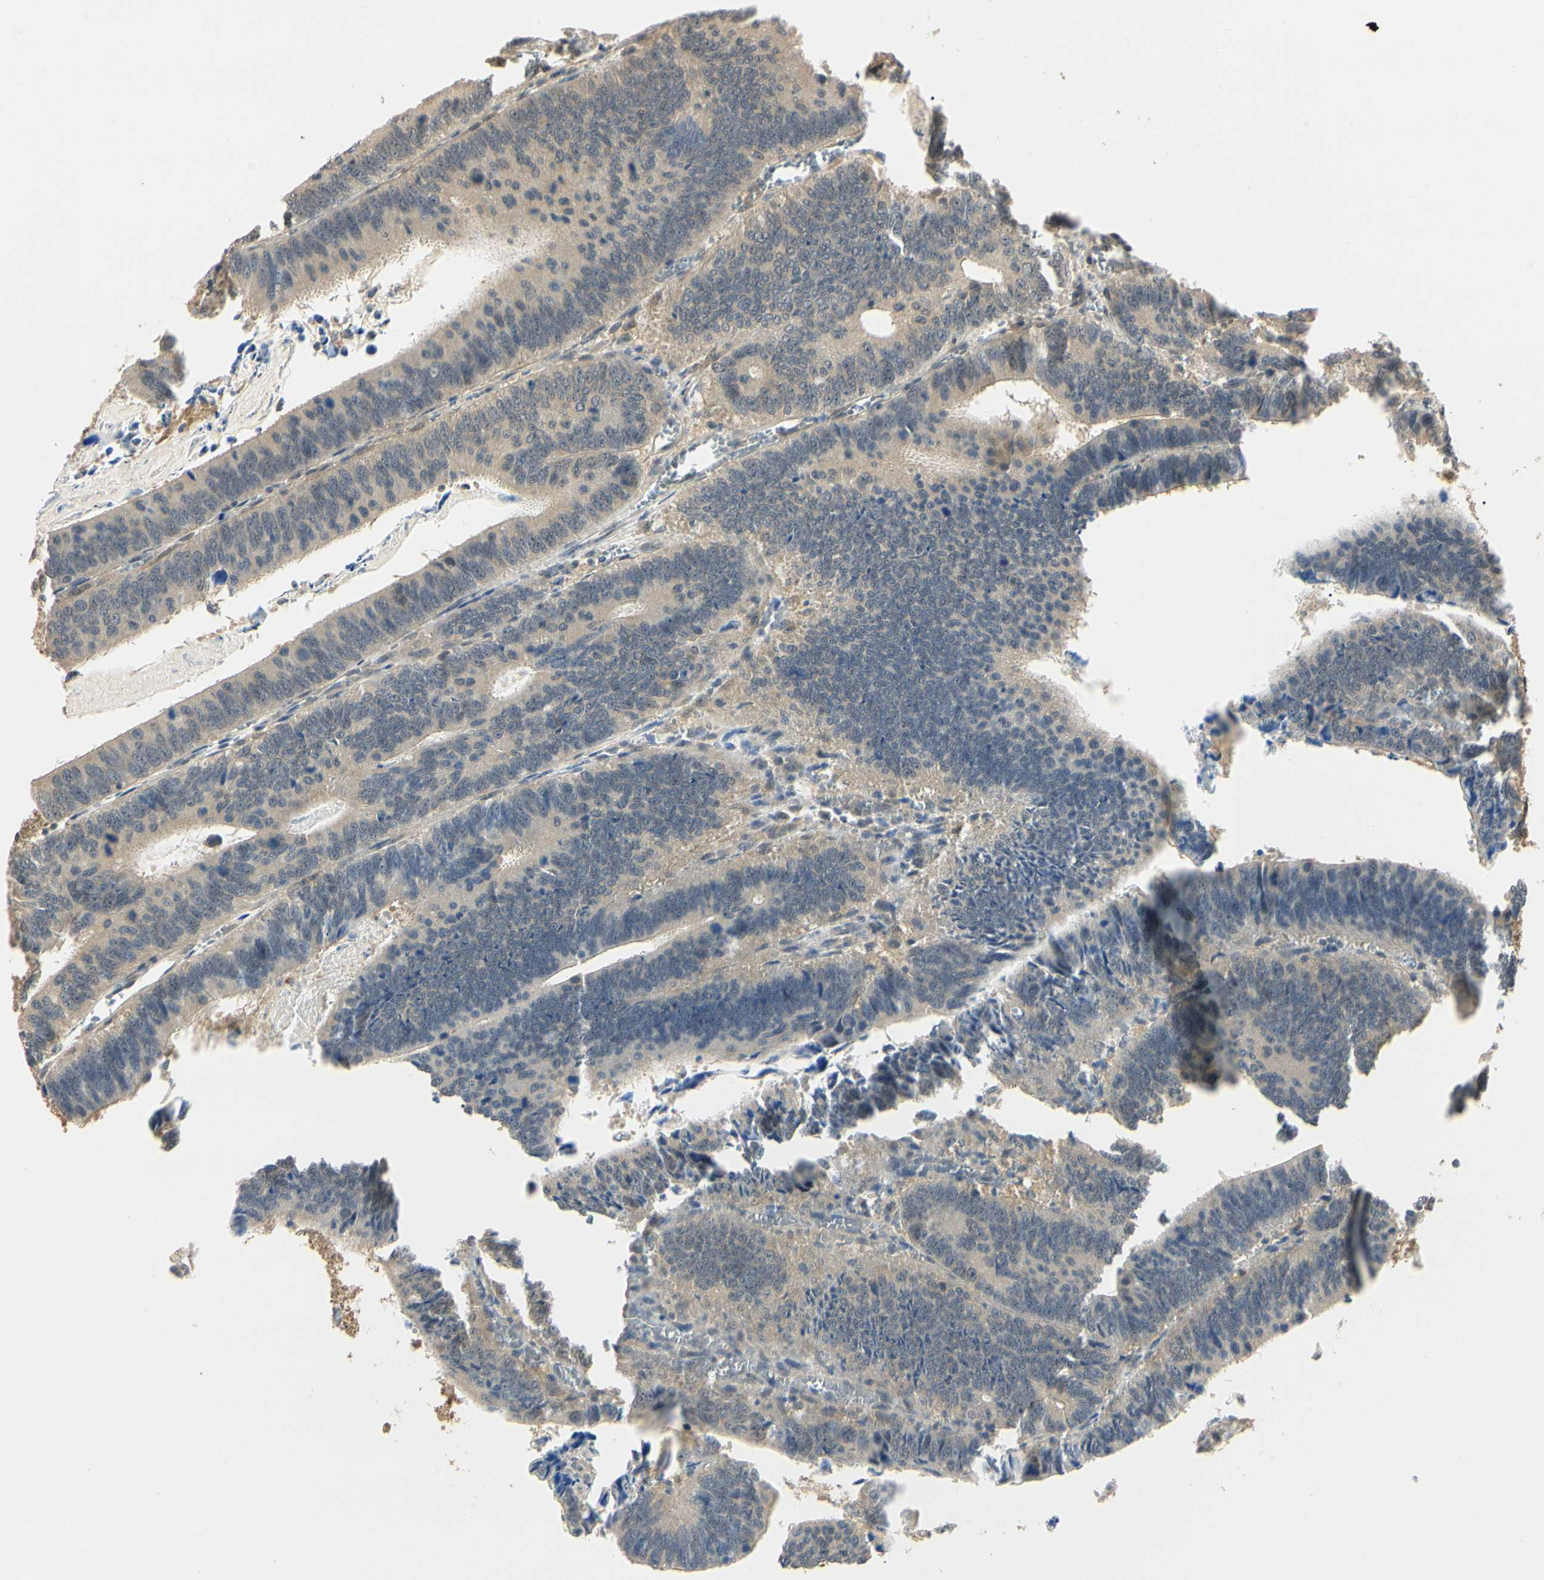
{"staining": {"intensity": "weak", "quantity": "25%-75%", "location": "cytoplasmic/membranous"}, "tissue": "colorectal cancer", "cell_type": "Tumor cells", "image_type": "cancer", "snomed": [{"axis": "morphology", "description": "Adenocarcinoma, NOS"}, {"axis": "topography", "description": "Colon"}], "caption": "About 25%-75% of tumor cells in adenocarcinoma (colorectal) reveal weak cytoplasmic/membranous protein staining as visualized by brown immunohistochemical staining.", "gene": "UBE2Z", "patient": {"sex": "male", "age": 72}}